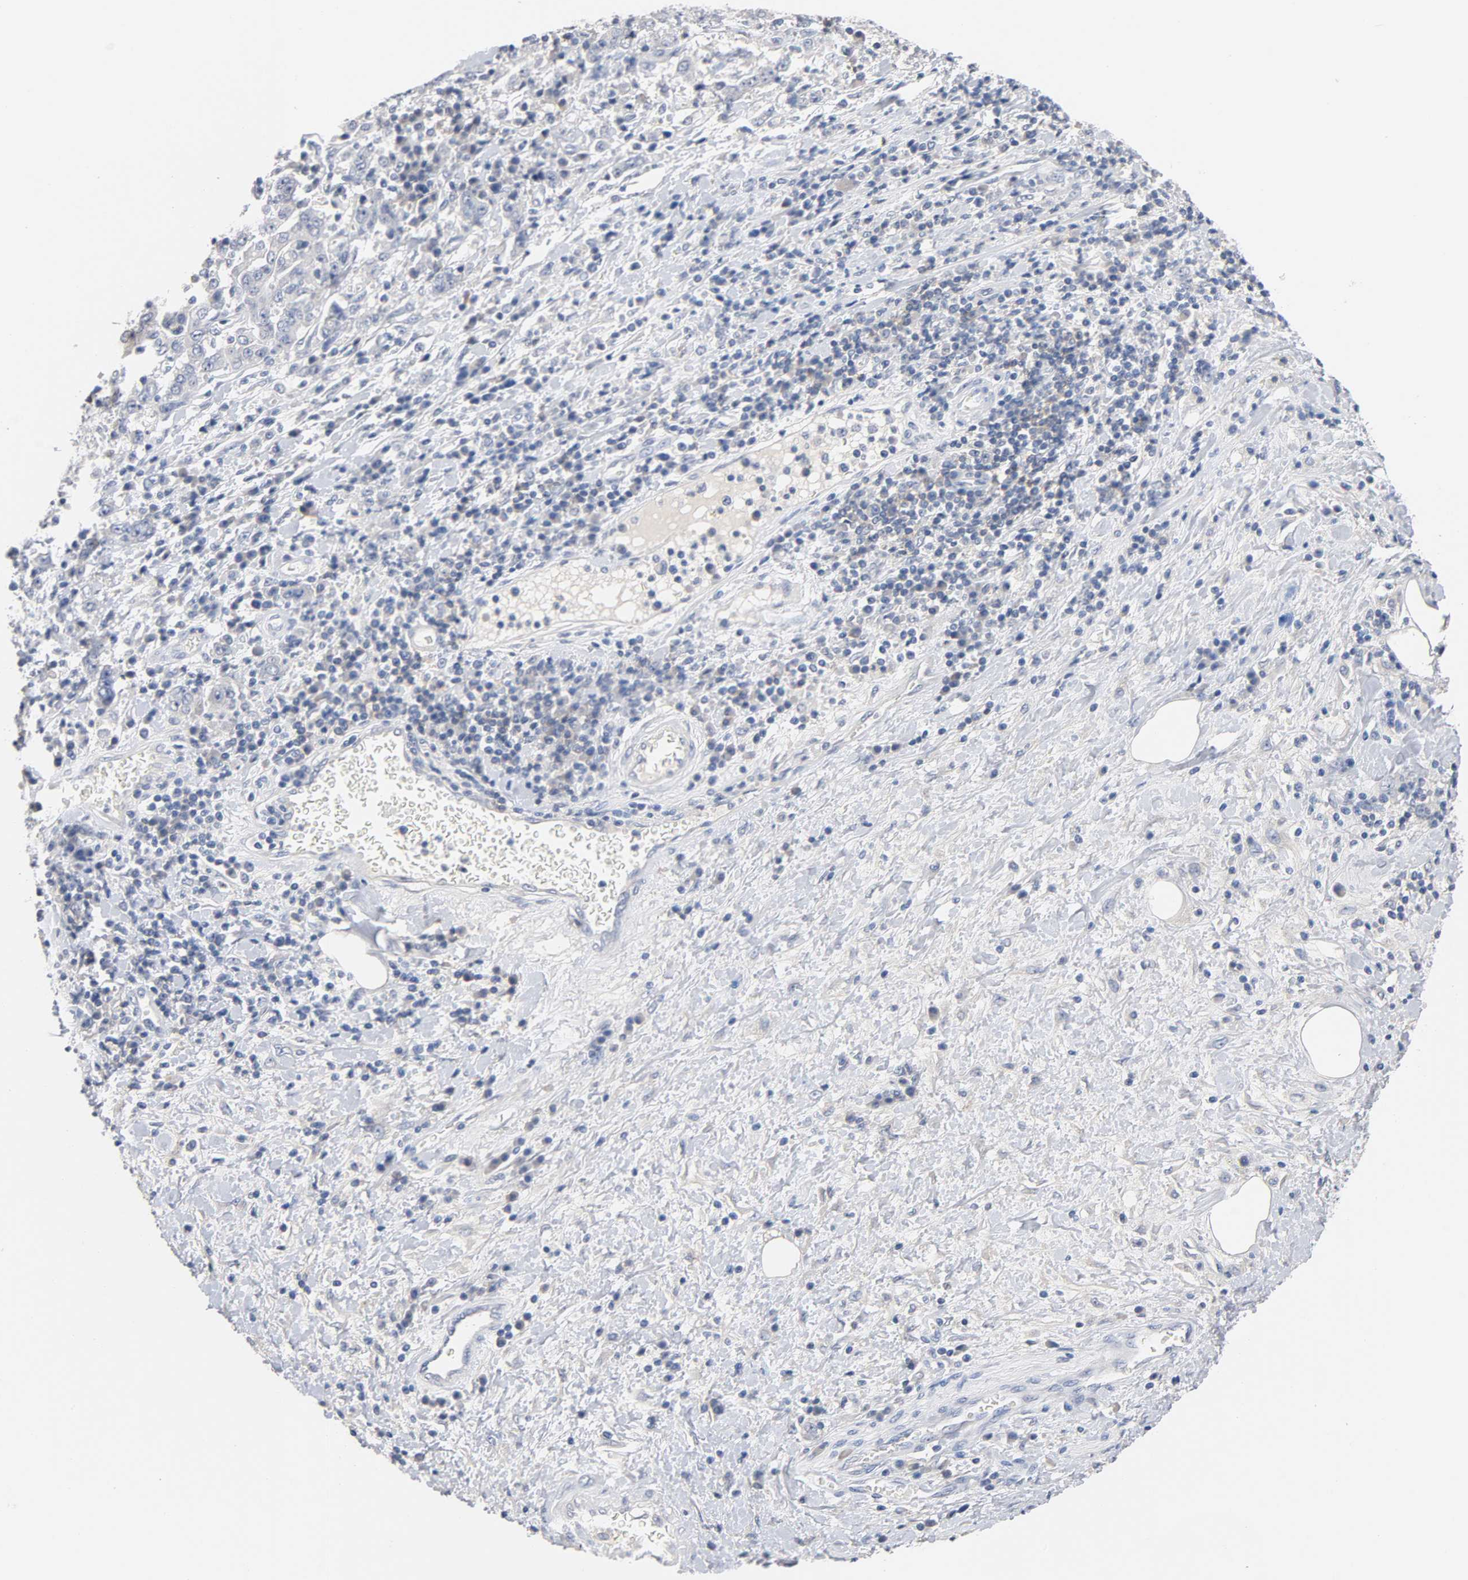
{"staining": {"intensity": "negative", "quantity": "none", "location": "none"}, "tissue": "stomach cancer", "cell_type": "Tumor cells", "image_type": "cancer", "snomed": [{"axis": "morphology", "description": "Normal tissue, NOS"}, {"axis": "morphology", "description": "Adenocarcinoma, NOS"}, {"axis": "topography", "description": "Stomach, upper"}, {"axis": "topography", "description": "Stomach"}], "caption": "Micrograph shows no significant protein positivity in tumor cells of adenocarcinoma (stomach).", "gene": "ZCCHC13", "patient": {"sex": "male", "age": 59}}